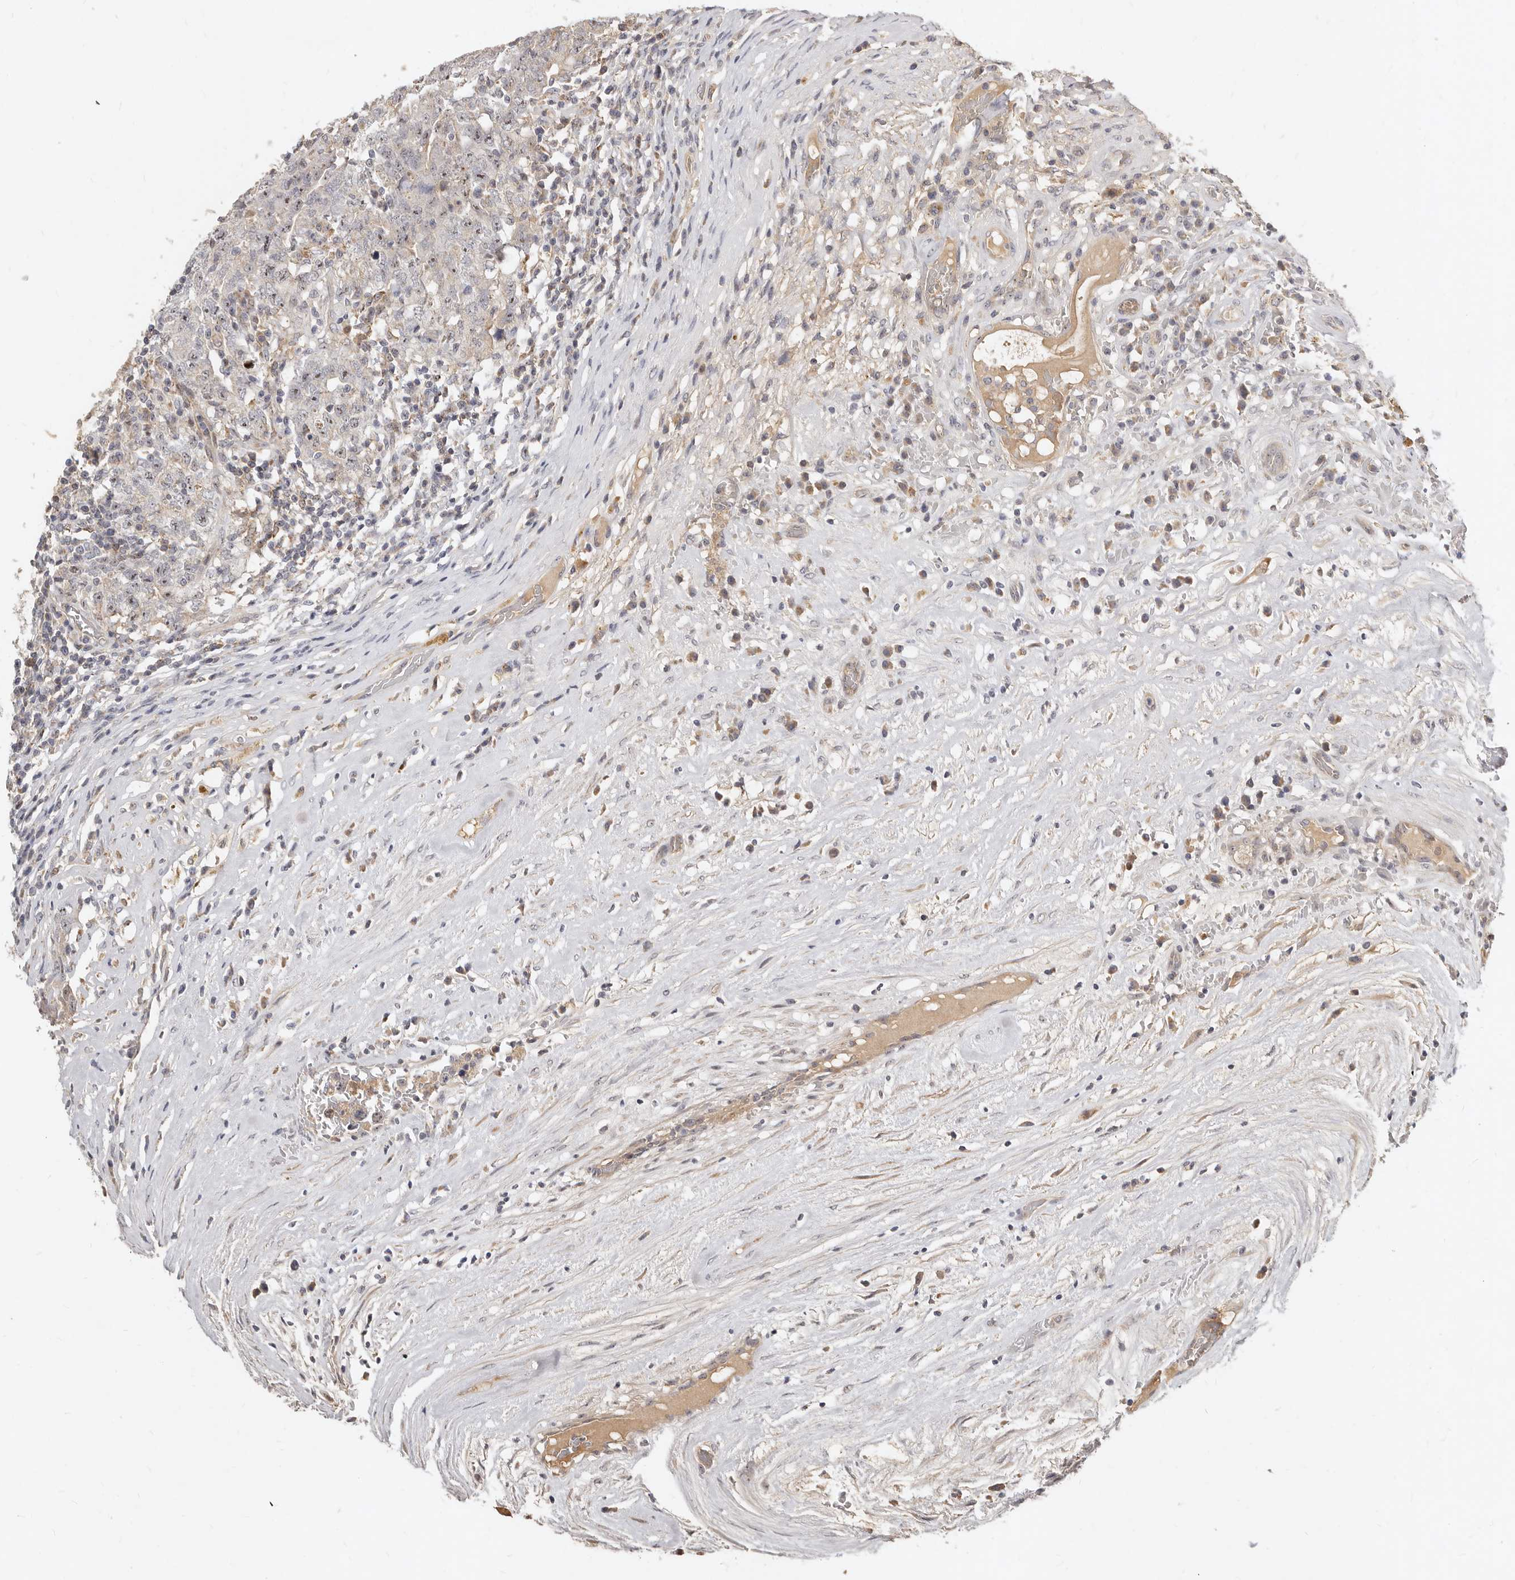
{"staining": {"intensity": "moderate", "quantity": "<25%", "location": "nuclear"}, "tissue": "testis cancer", "cell_type": "Tumor cells", "image_type": "cancer", "snomed": [{"axis": "morphology", "description": "Carcinoma, Embryonal, NOS"}, {"axis": "topography", "description": "Testis"}], "caption": "Protein staining reveals moderate nuclear staining in about <25% of tumor cells in testis cancer (embryonal carcinoma). (IHC, brightfield microscopy, high magnification).", "gene": "MICALL2", "patient": {"sex": "male", "age": 26}}